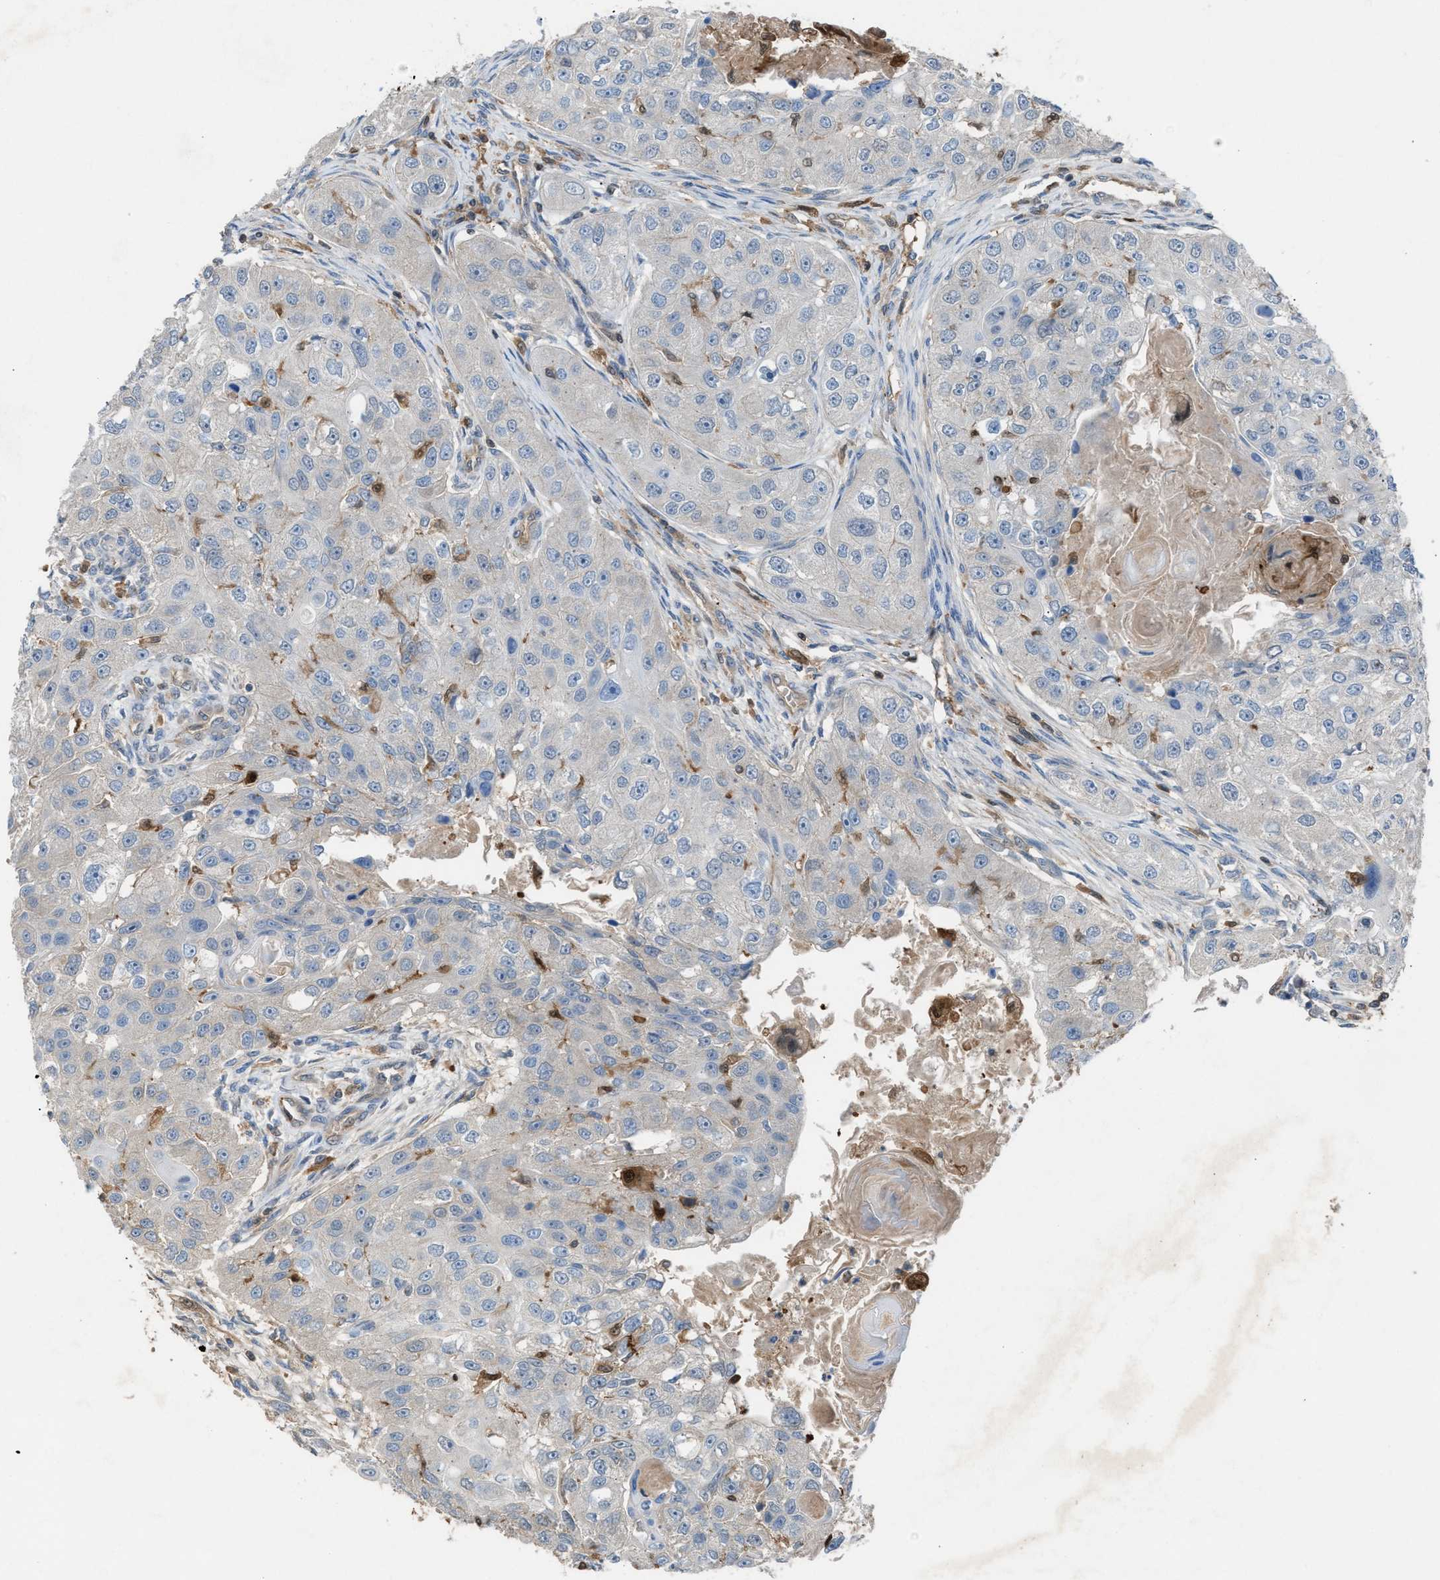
{"staining": {"intensity": "negative", "quantity": "none", "location": "none"}, "tissue": "head and neck cancer", "cell_type": "Tumor cells", "image_type": "cancer", "snomed": [{"axis": "morphology", "description": "Normal tissue, NOS"}, {"axis": "morphology", "description": "Squamous cell carcinoma, NOS"}, {"axis": "topography", "description": "Skeletal muscle"}, {"axis": "topography", "description": "Head-Neck"}], "caption": "High power microscopy histopathology image of an IHC image of head and neck cancer, revealing no significant staining in tumor cells.", "gene": "TPK1", "patient": {"sex": "male", "age": 51}}